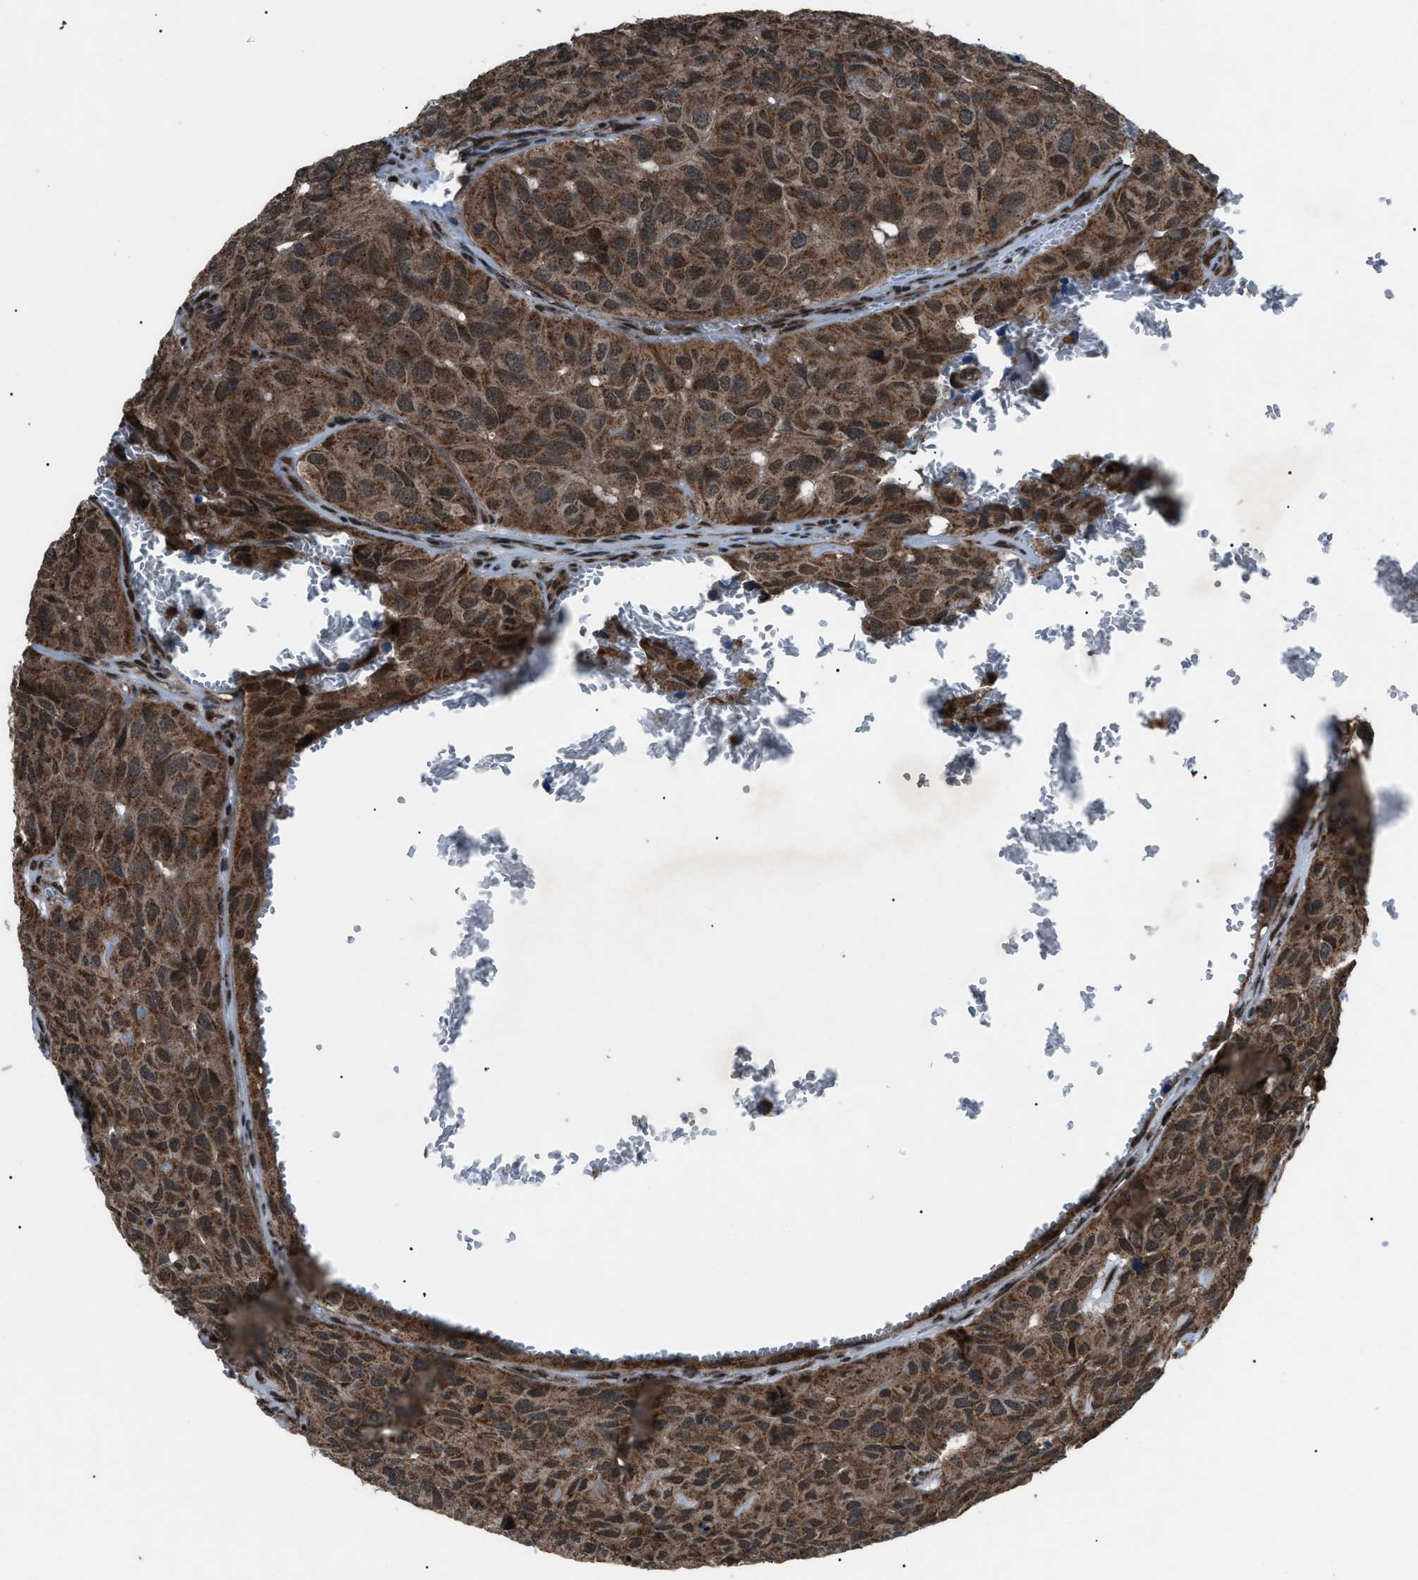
{"staining": {"intensity": "strong", "quantity": ">75%", "location": "cytoplasmic/membranous"}, "tissue": "head and neck cancer", "cell_type": "Tumor cells", "image_type": "cancer", "snomed": [{"axis": "morphology", "description": "Adenocarcinoma, NOS"}, {"axis": "topography", "description": "Salivary gland, NOS"}, {"axis": "topography", "description": "Head-Neck"}], "caption": "Brown immunohistochemical staining in human head and neck cancer (adenocarcinoma) exhibits strong cytoplasmic/membranous staining in about >75% of tumor cells.", "gene": "ZFAND2A", "patient": {"sex": "female", "age": 76}}